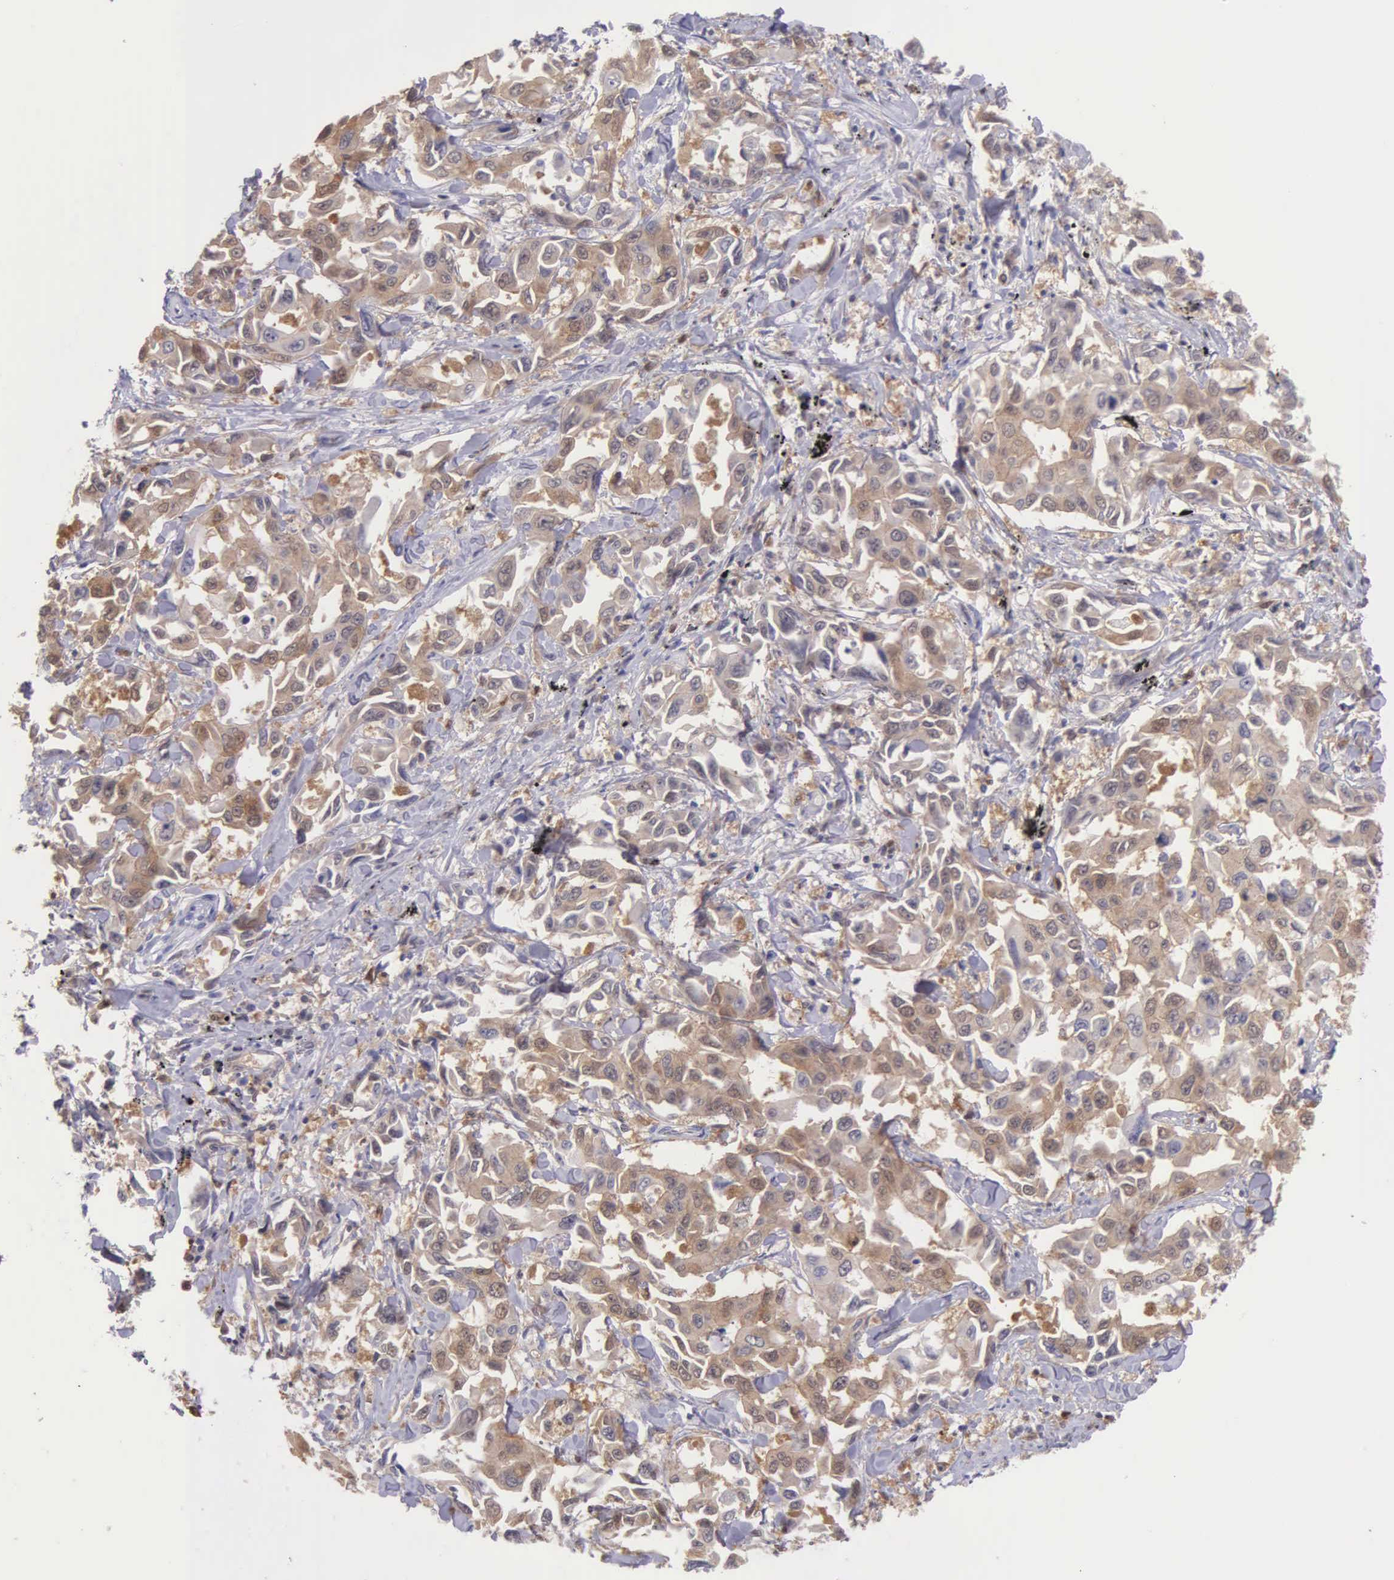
{"staining": {"intensity": "moderate", "quantity": ">75%", "location": "cytoplasmic/membranous"}, "tissue": "lung cancer", "cell_type": "Tumor cells", "image_type": "cancer", "snomed": [{"axis": "morphology", "description": "Adenocarcinoma, NOS"}, {"axis": "topography", "description": "Lung"}], "caption": "Lung cancer (adenocarcinoma) stained with a brown dye shows moderate cytoplasmic/membranous positive staining in approximately >75% of tumor cells.", "gene": "BID", "patient": {"sex": "male", "age": 64}}